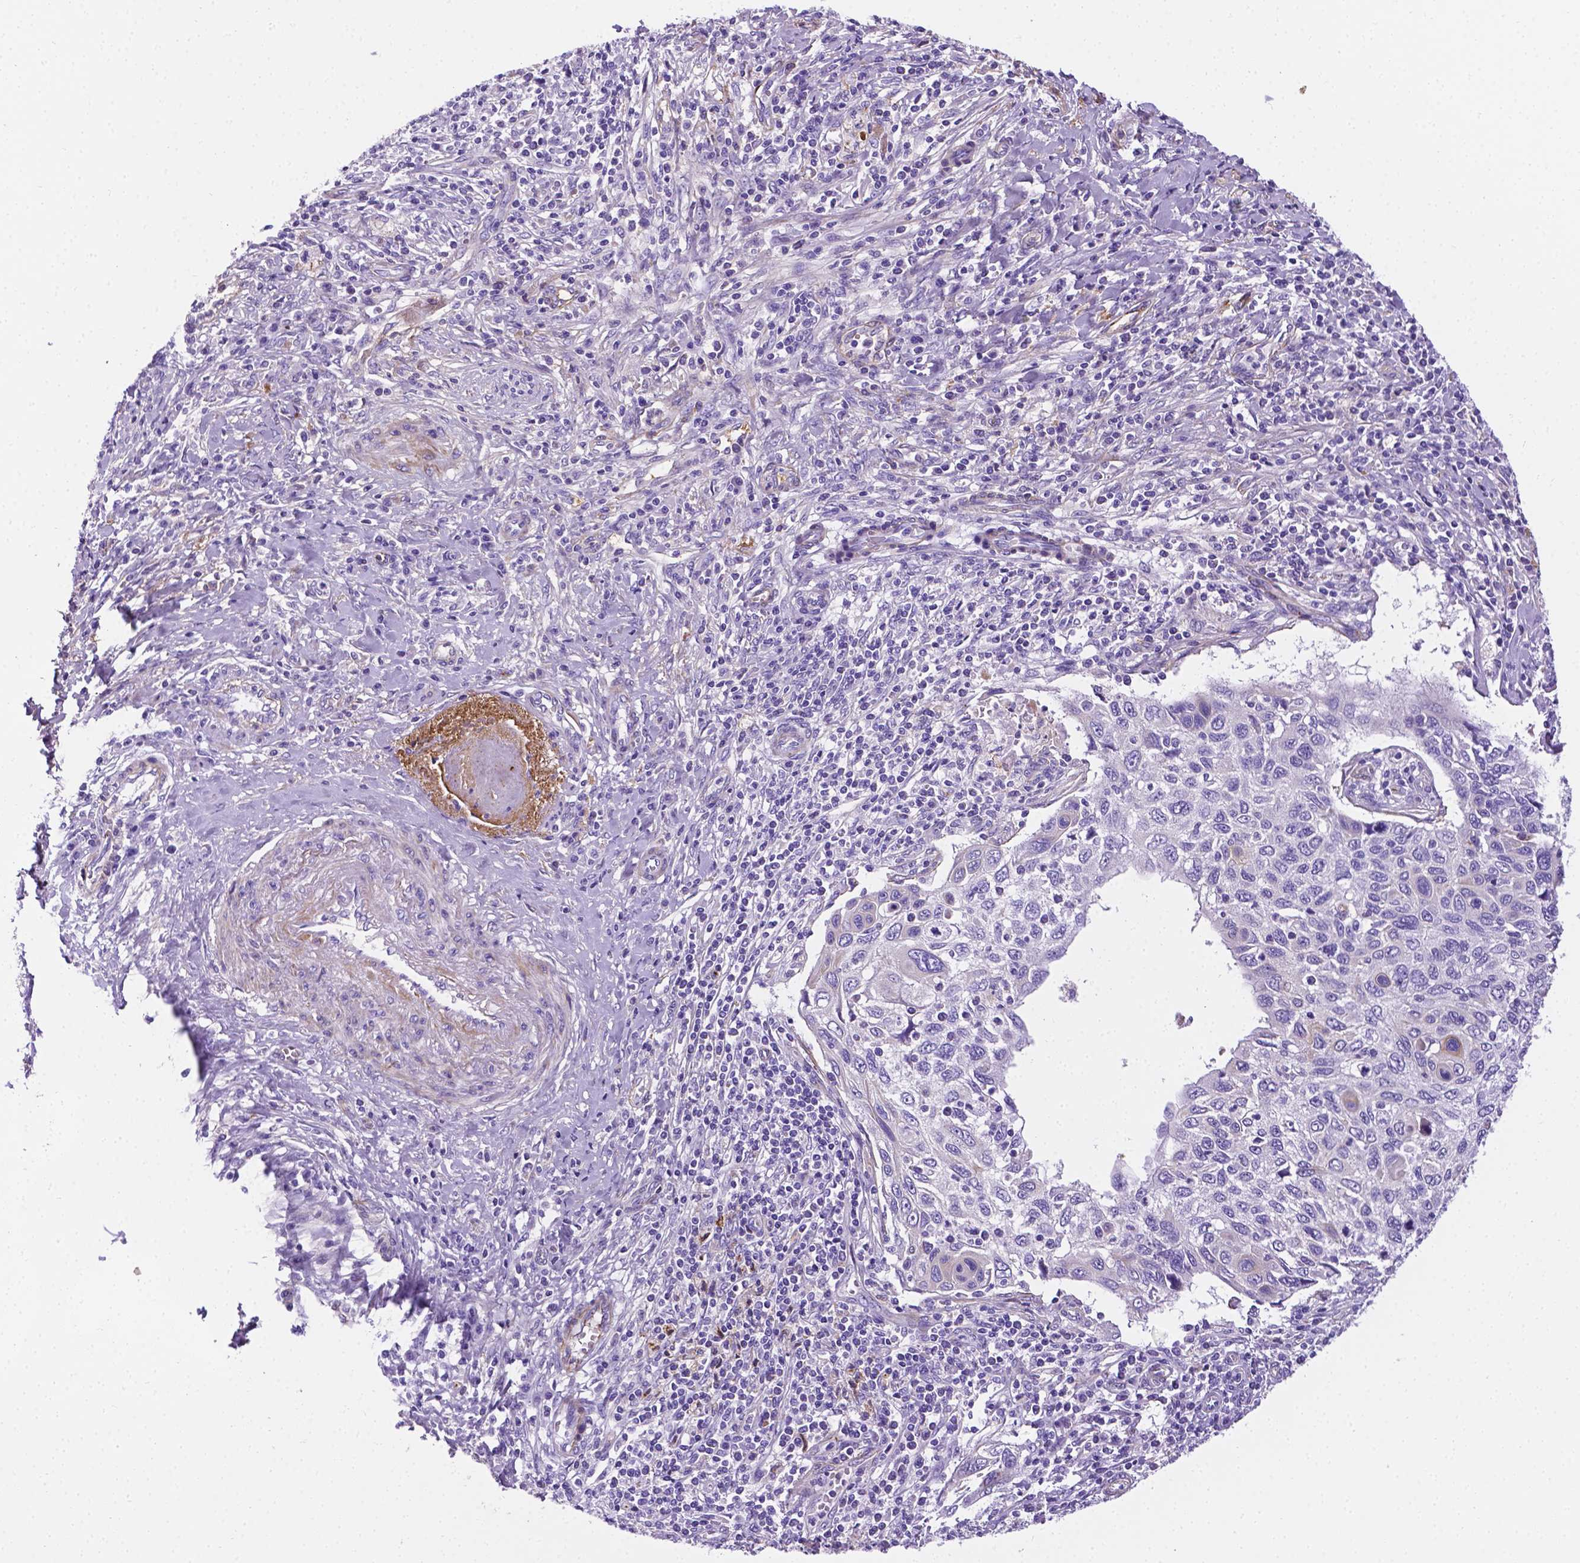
{"staining": {"intensity": "negative", "quantity": "none", "location": "none"}, "tissue": "cervical cancer", "cell_type": "Tumor cells", "image_type": "cancer", "snomed": [{"axis": "morphology", "description": "Squamous cell carcinoma, NOS"}, {"axis": "topography", "description": "Cervix"}], "caption": "Immunohistochemistry image of human squamous cell carcinoma (cervical) stained for a protein (brown), which displays no expression in tumor cells.", "gene": "APOE", "patient": {"sex": "female", "age": 70}}